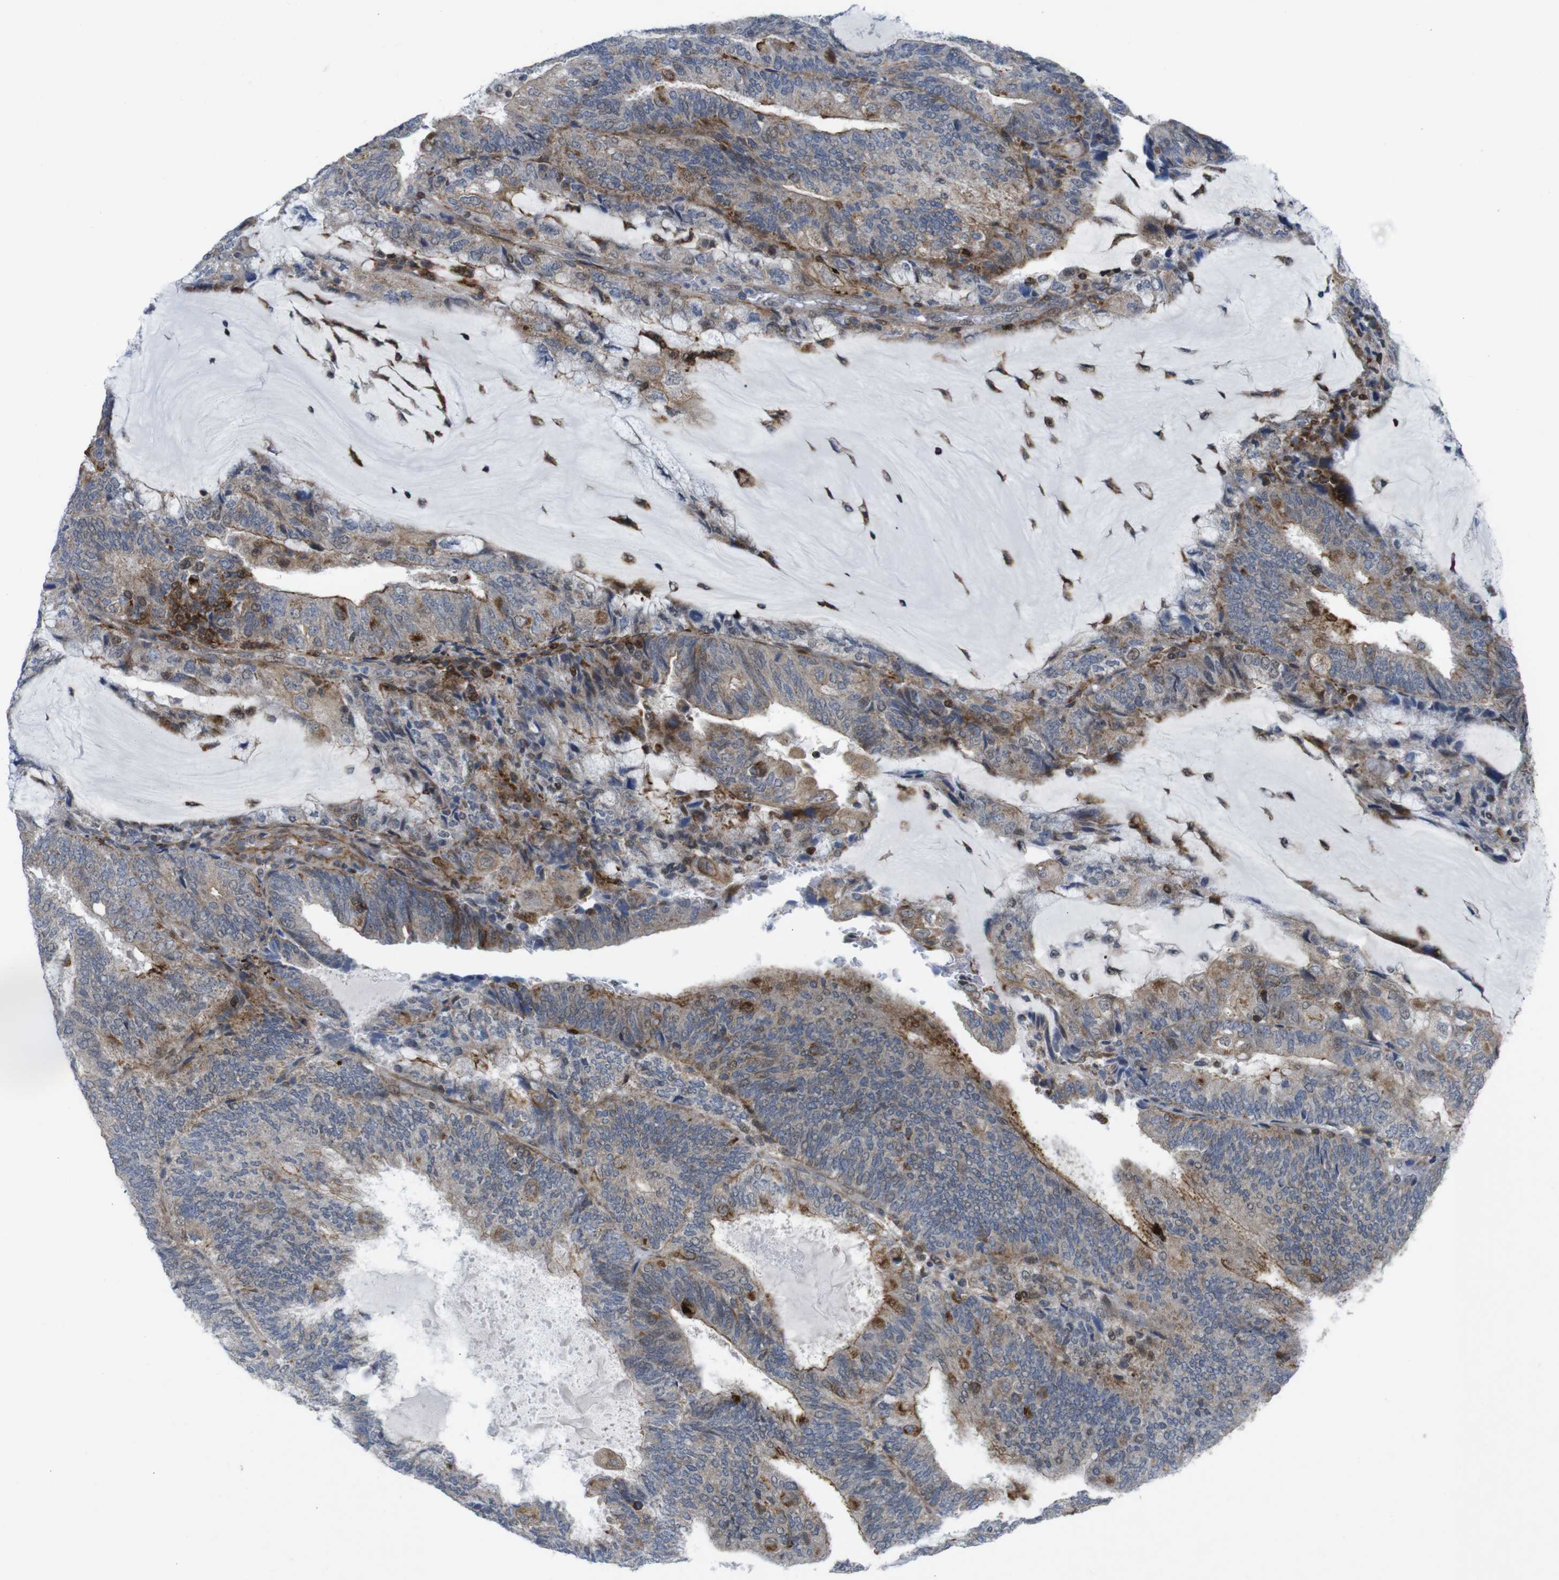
{"staining": {"intensity": "strong", "quantity": "<25%", "location": "cytoplasmic/membranous"}, "tissue": "endometrial cancer", "cell_type": "Tumor cells", "image_type": "cancer", "snomed": [{"axis": "morphology", "description": "Adenocarcinoma, NOS"}, {"axis": "topography", "description": "Endometrium"}], "caption": "A micrograph showing strong cytoplasmic/membranous expression in approximately <25% of tumor cells in endometrial cancer (adenocarcinoma), as visualized by brown immunohistochemical staining.", "gene": "ATP7B", "patient": {"sex": "female", "age": 81}}